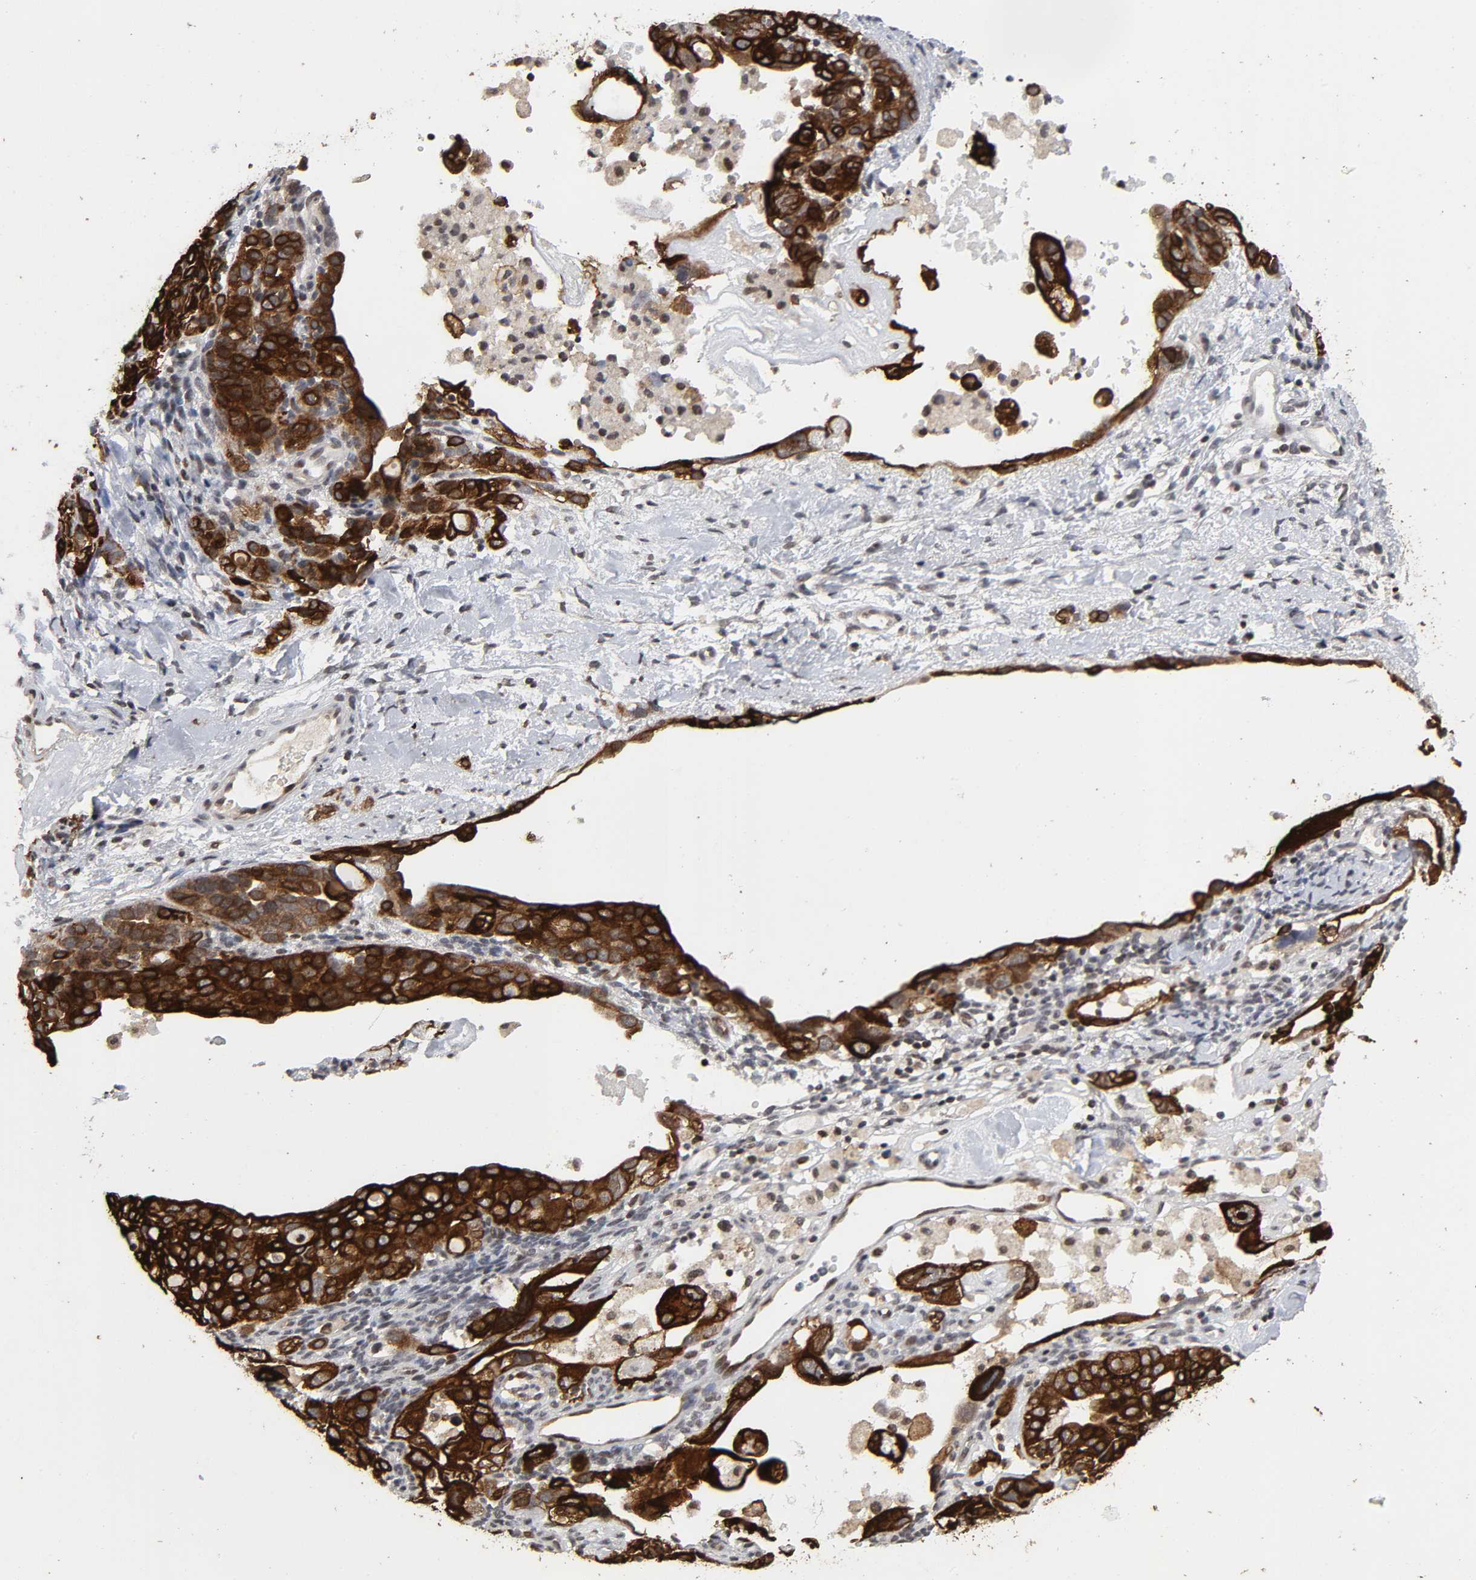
{"staining": {"intensity": "strong", "quantity": ">75%", "location": "cytoplasmic/membranous,nuclear"}, "tissue": "ovarian cancer", "cell_type": "Tumor cells", "image_type": "cancer", "snomed": [{"axis": "morphology", "description": "Cystadenocarcinoma, serous, NOS"}, {"axis": "topography", "description": "Ovary"}], "caption": "Human ovarian serous cystadenocarcinoma stained for a protein (brown) shows strong cytoplasmic/membranous and nuclear positive positivity in about >75% of tumor cells.", "gene": "AHNAK2", "patient": {"sex": "female", "age": 66}}